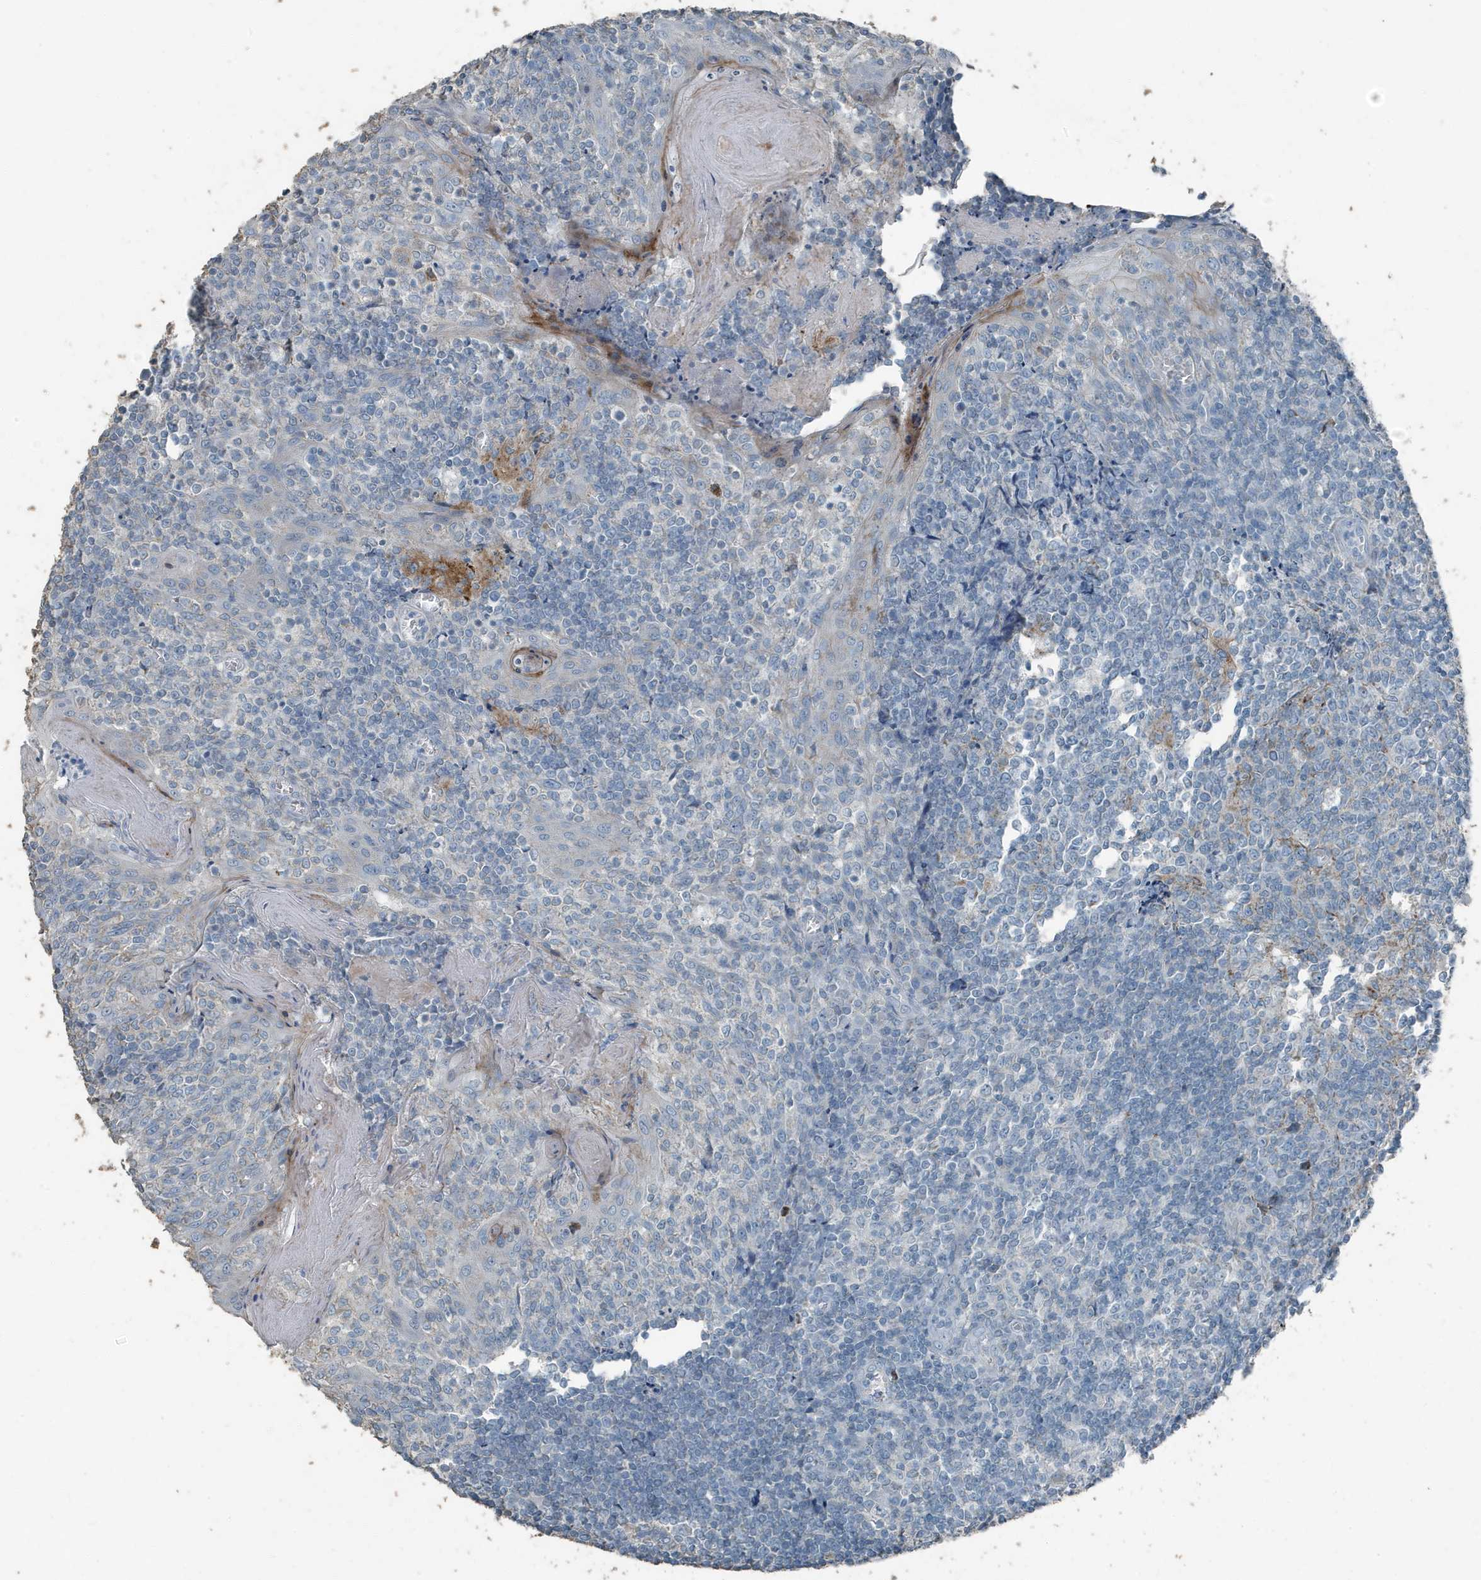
{"staining": {"intensity": "negative", "quantity": "none", "location": "none"}, "tissue": "tonsil", "cell_type": "Germinal center cells", "image_type": "normal", "snomed": [{"axis": "morphology", "description": "Normal tissue, NOS"}, {"axis": "topography", "description": "Tonsil"}], "caption": "Immunohistochemistry (IHC) photomicrograph of unremarkable tonsil: tonsil stained with DAB (3,3'-diaminobenzidine) reveals no significant protein positivity in germinal center cells. The staining is performed using DAB brown chromogen with nuclei counter-stained in using hematoxylin.", "gene": "FAM162A", "patient": {"sex": "female", "age": 19}}